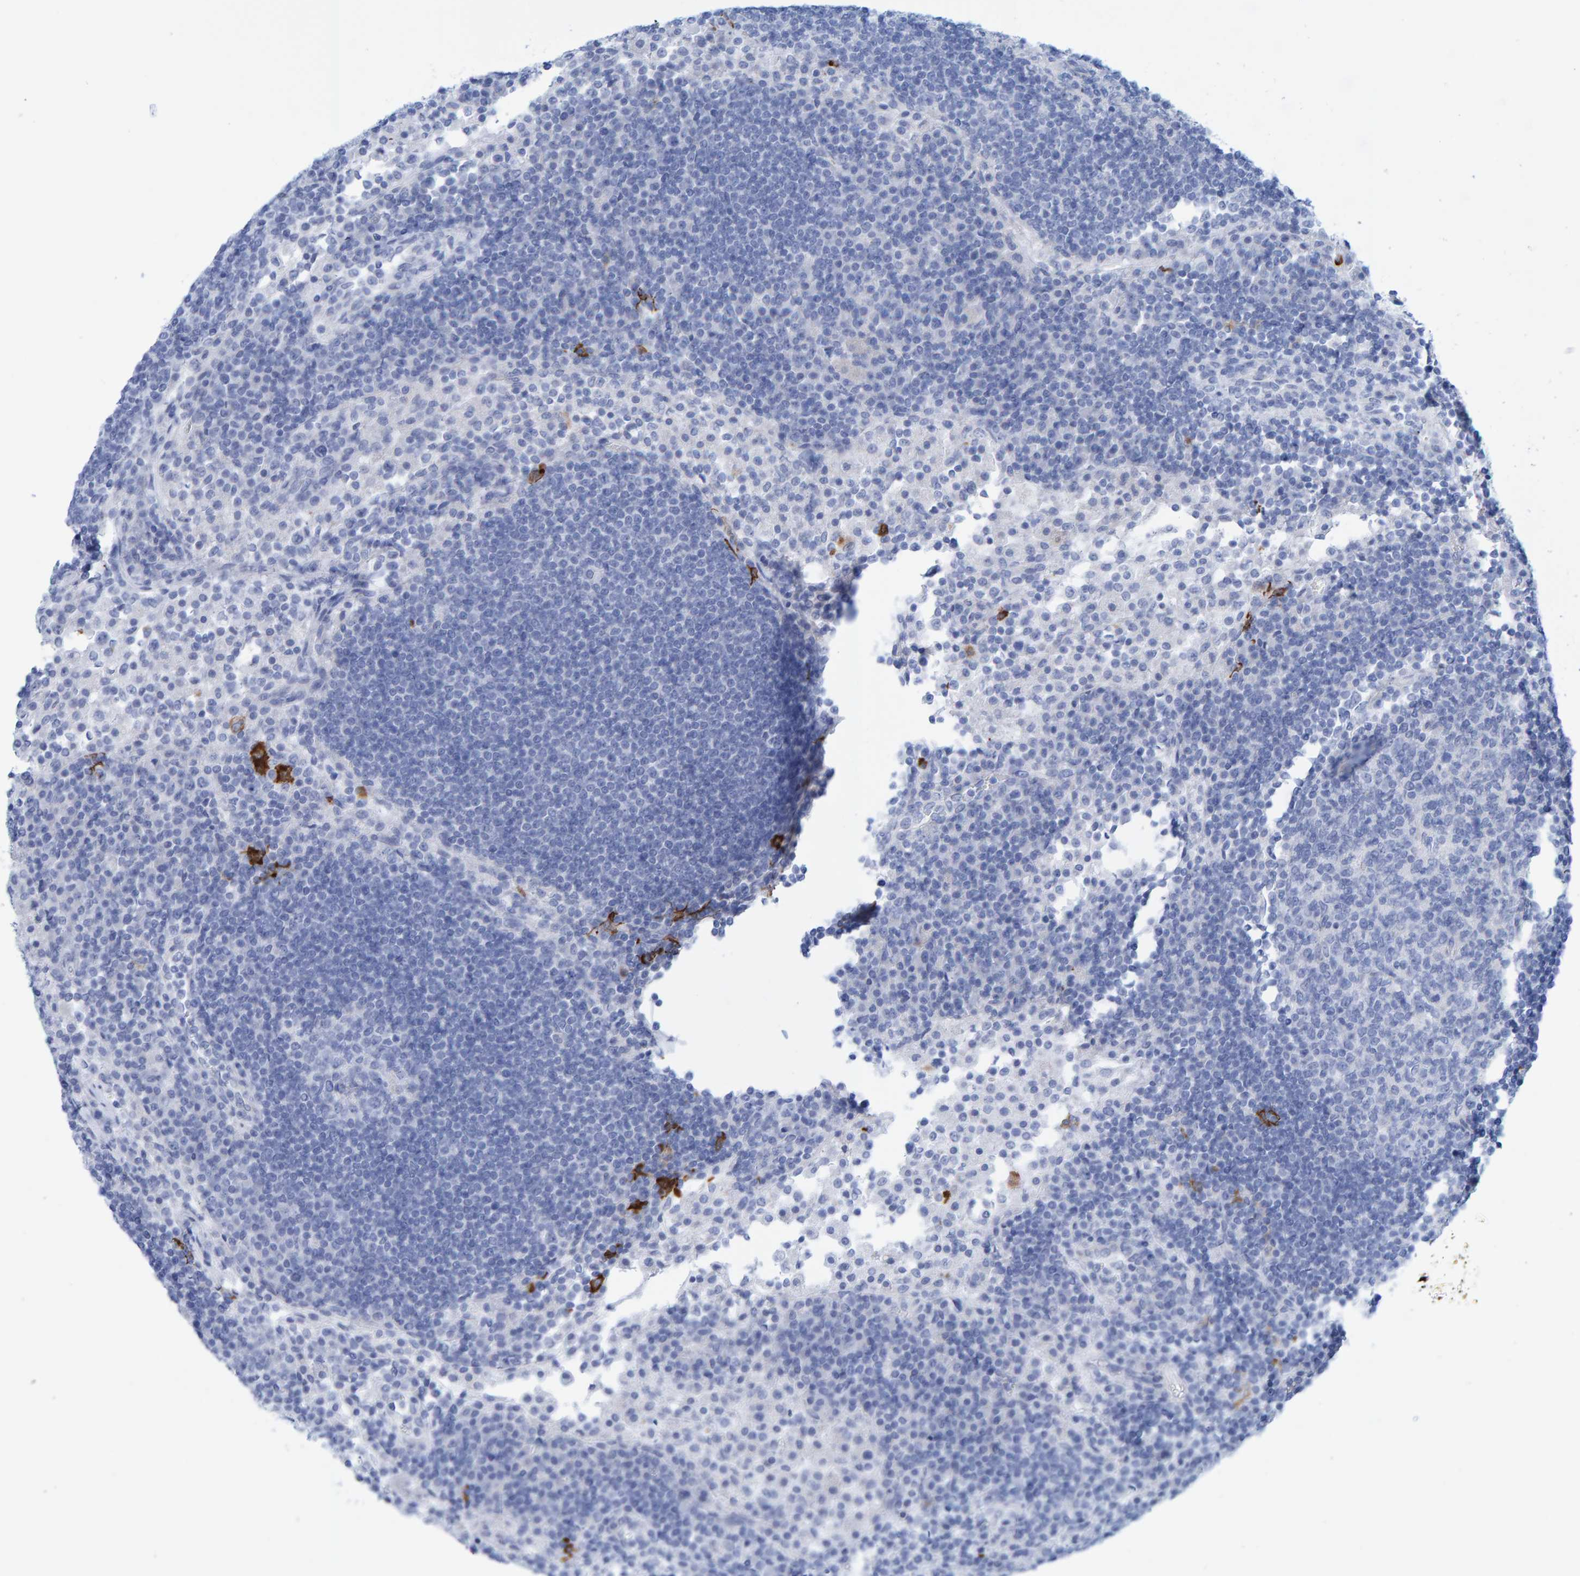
{"staining": {"intensity": "negative", "quantity": "none", "location": "none"}, "tissue": "lymph node", "cell_type": "Germinal center cells", "image_type": "normal", "snomed": [{"axis": "morphology", "description": "Normal tissue, NOS"}, {"axis": "topography", "description": "Lymph node"}], "caption": "An image of lymph node stained for a protein reveals no brown staining in germinal center cells. Brightfield microscopy of immunohistochemistry (IHC) stained with DAB (brown) and hematoxylin (blue), captured at high magnification.", "gene": "JAKMIP3", "patient": {"sex": "female", "age": 53}}